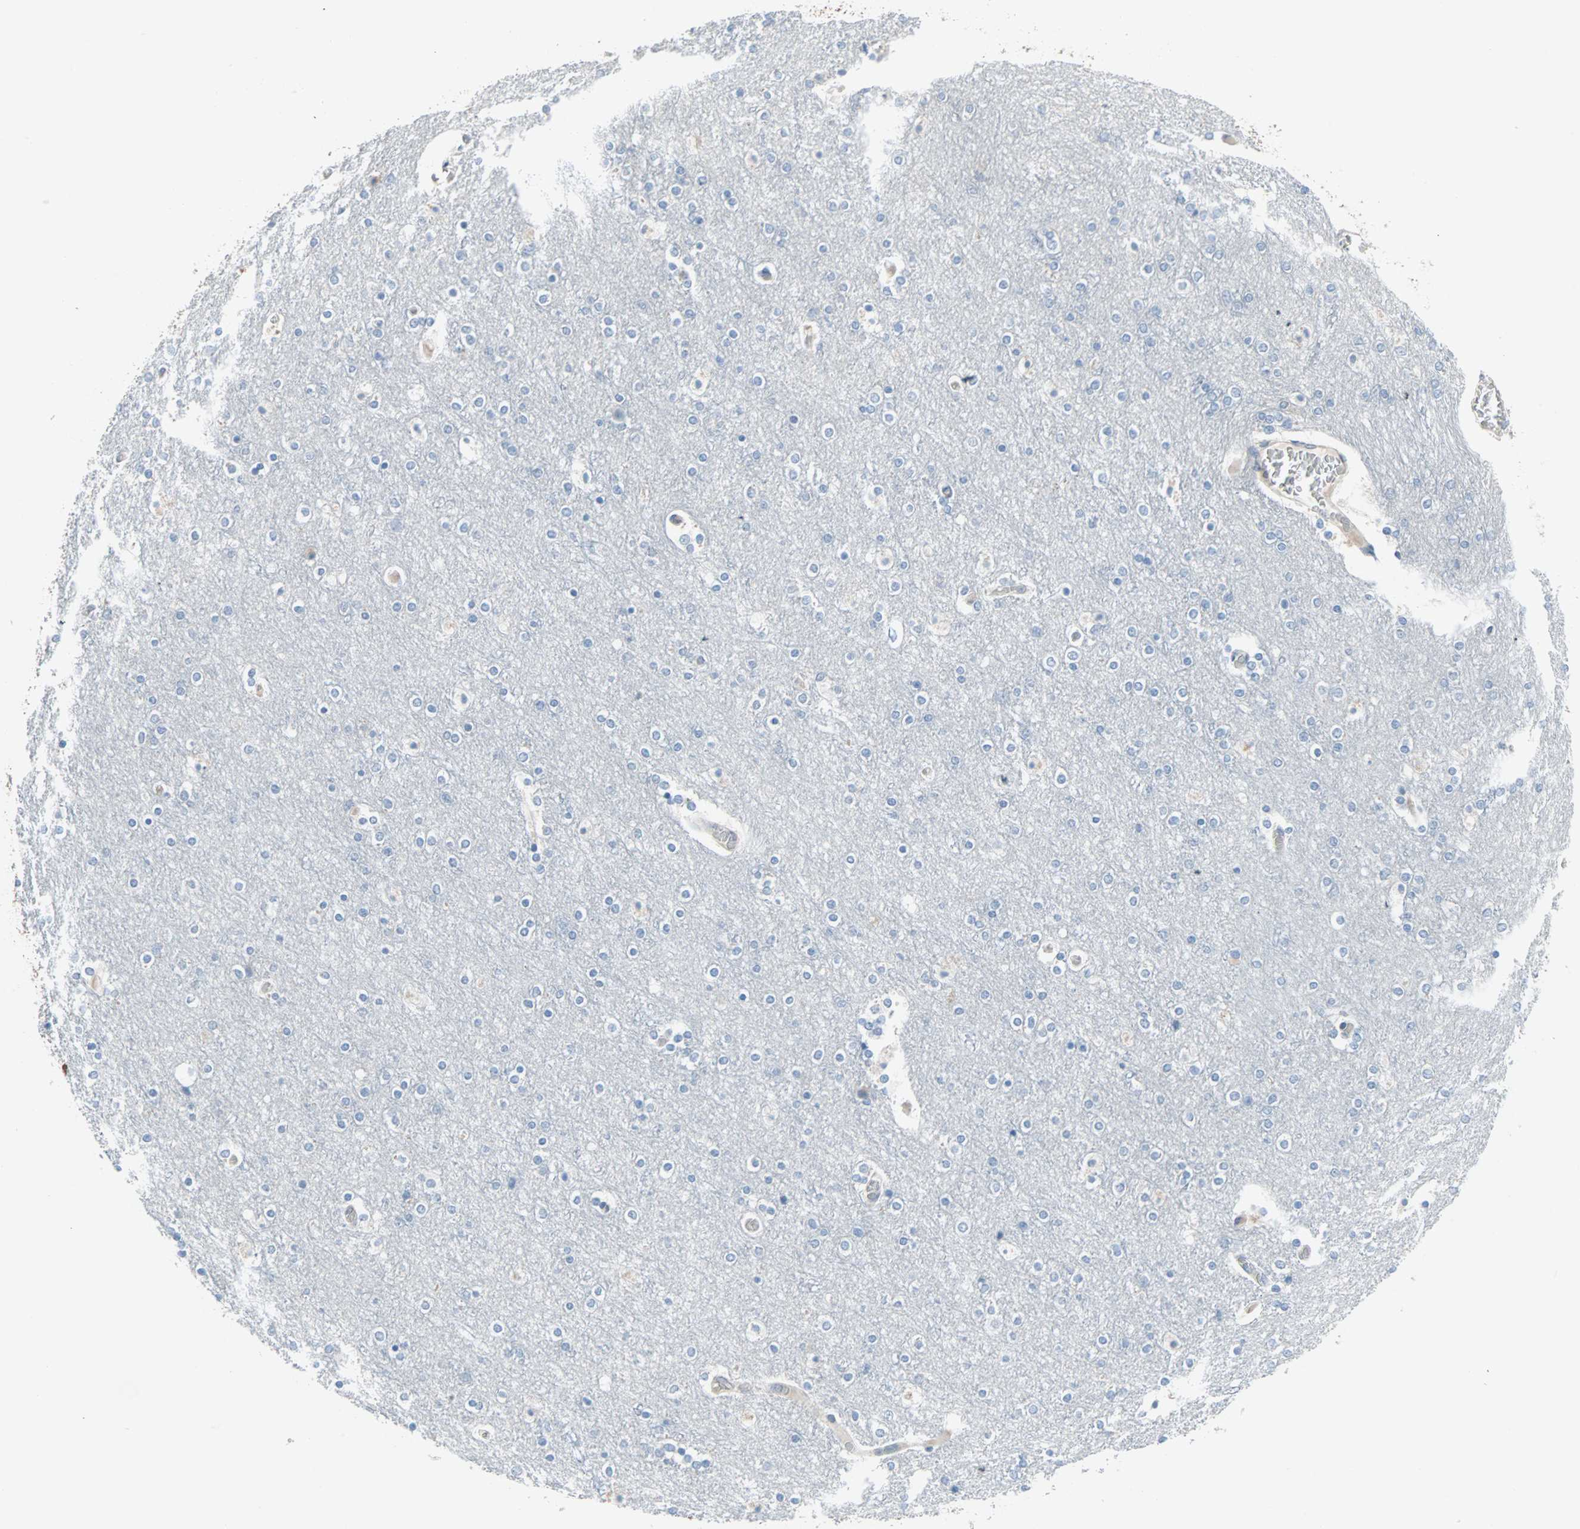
{"staining": {"intensity": "negative", "quantity": "none", "location": "none"}, "tissue": "cerebral cortex", "cell_type": "Endothelial cells", "image_type": "normal", "snomed": [{"axis": "morphology", "description": "Normal tissue, NOS"}, {"axis": "topography", "description": "Cerebral cortex"}], "caption": "Immunohistochemical staining of unremarkable human cerebral cortex shows no significant positivity in endothelial cells.", "gene": "CAND2", "patient": {"sex": "female", "age": 54}}